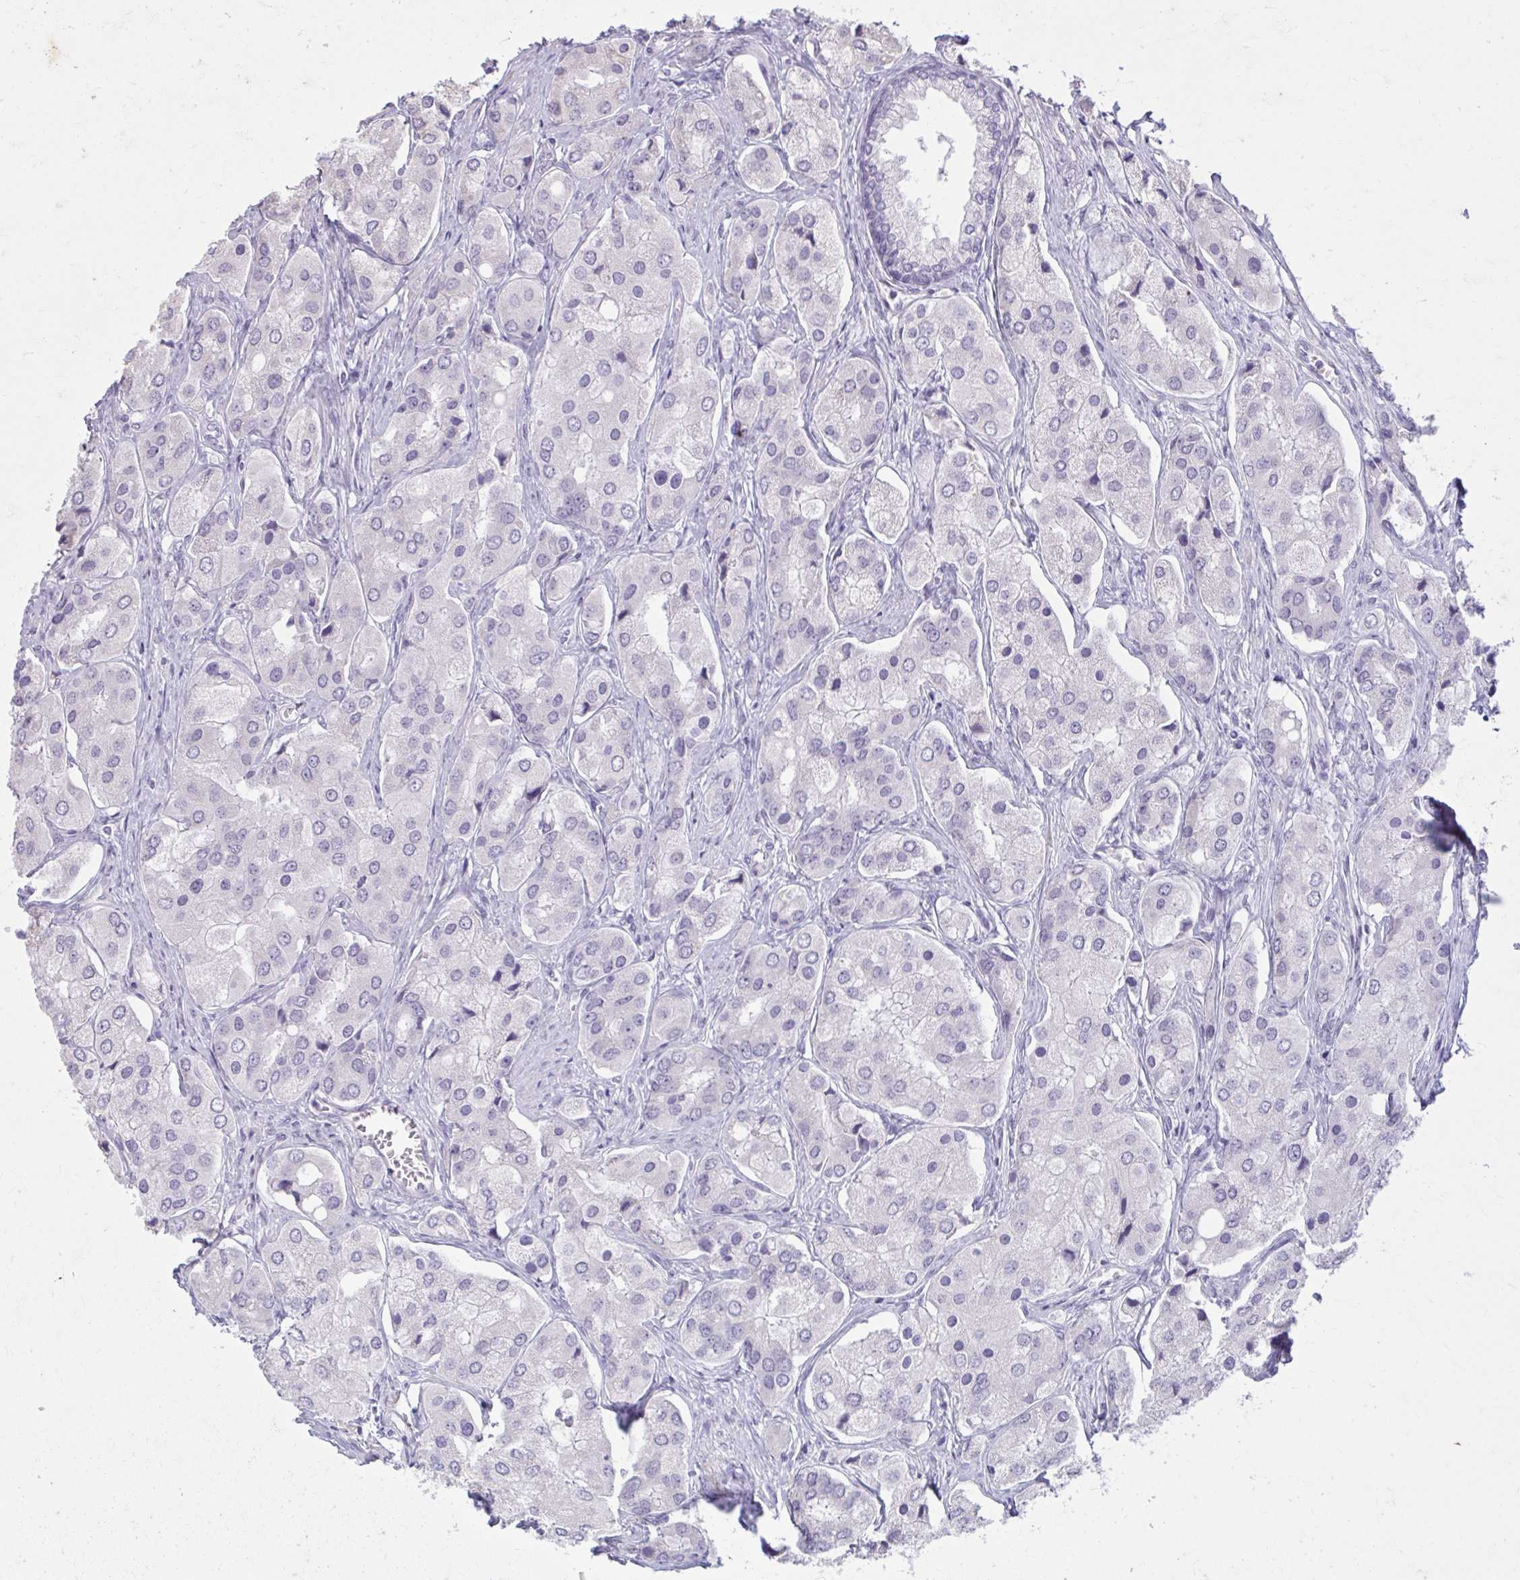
{"staining": {"intensity": "negative", "quantity": "none", "location": "none"}, "tissue": "prostate cancer", "cell_type": "Tumor cells", "image_type": "cancer", "snomed": [{"axis": "morphology", "description": "Adenocarcinoma, Low grade"}, {"axis": "topography", "description": "Prostate"}], "caption": "Prostate cancer (low-grade adenocarcinoma) was stained to show a protein in brown. There is no significant expression in tumor cells.", "gene": "OR4B1", "patient": {"sex": "male", "age": 69}}